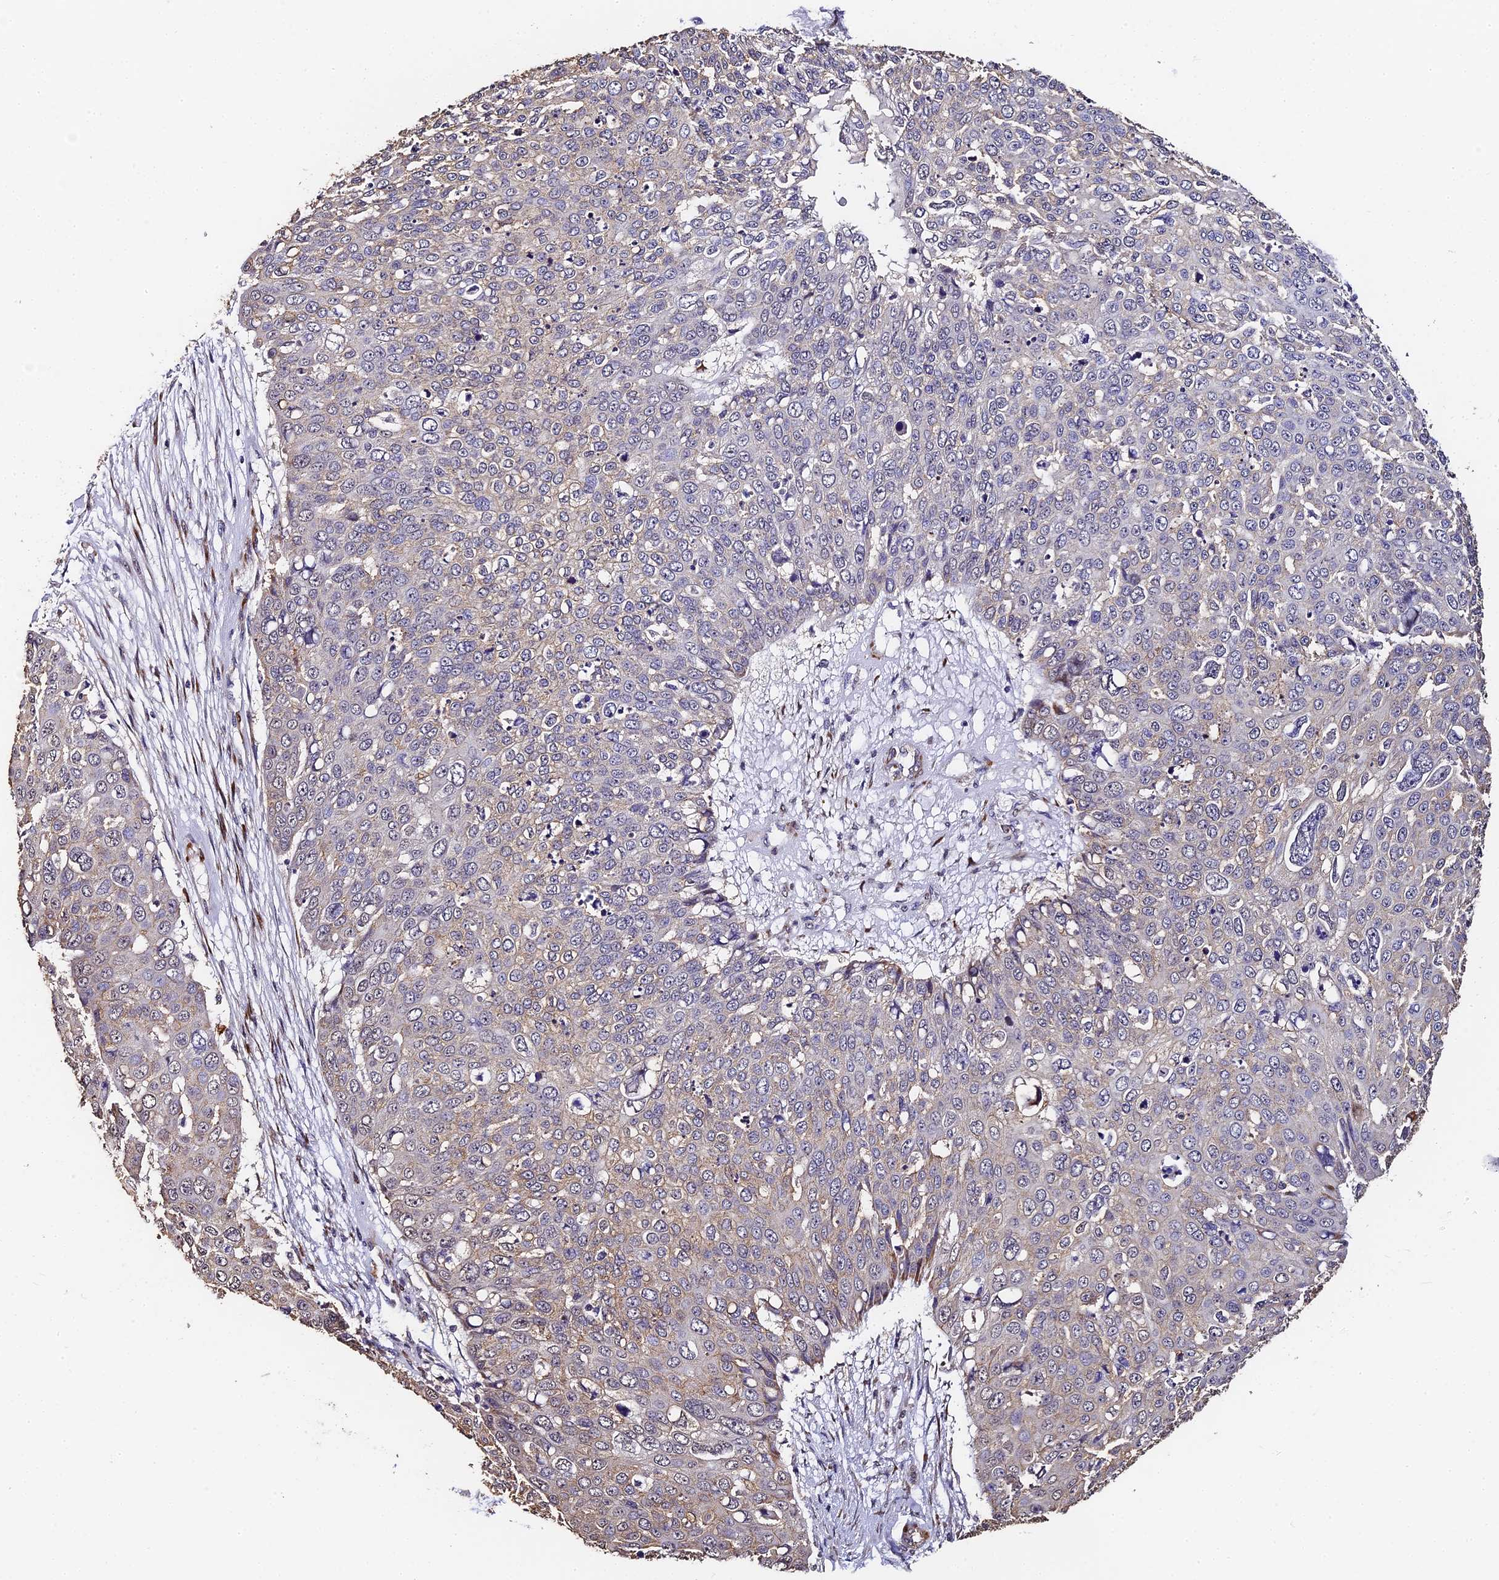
{"staining": {"intensity": "weak", "quantity": "<25%", "location": "cytoplasmic/membranous"}, "tissue": "skin cancer", "cell_type": "Tumor cells", "image_type": "cancer", "snomed": [{"axis": "morphology", "description": "Squamous cell carcinoma, NOS"}, {"axis": "topography", "description": "Skin"}], "caption": "Immunohistochemistry of human skin squamous cell carcinoma demonstrates no positivity in tumor cells.", "gene": "SLC11A1", "patient": {"sex": "male", "age": 71}}